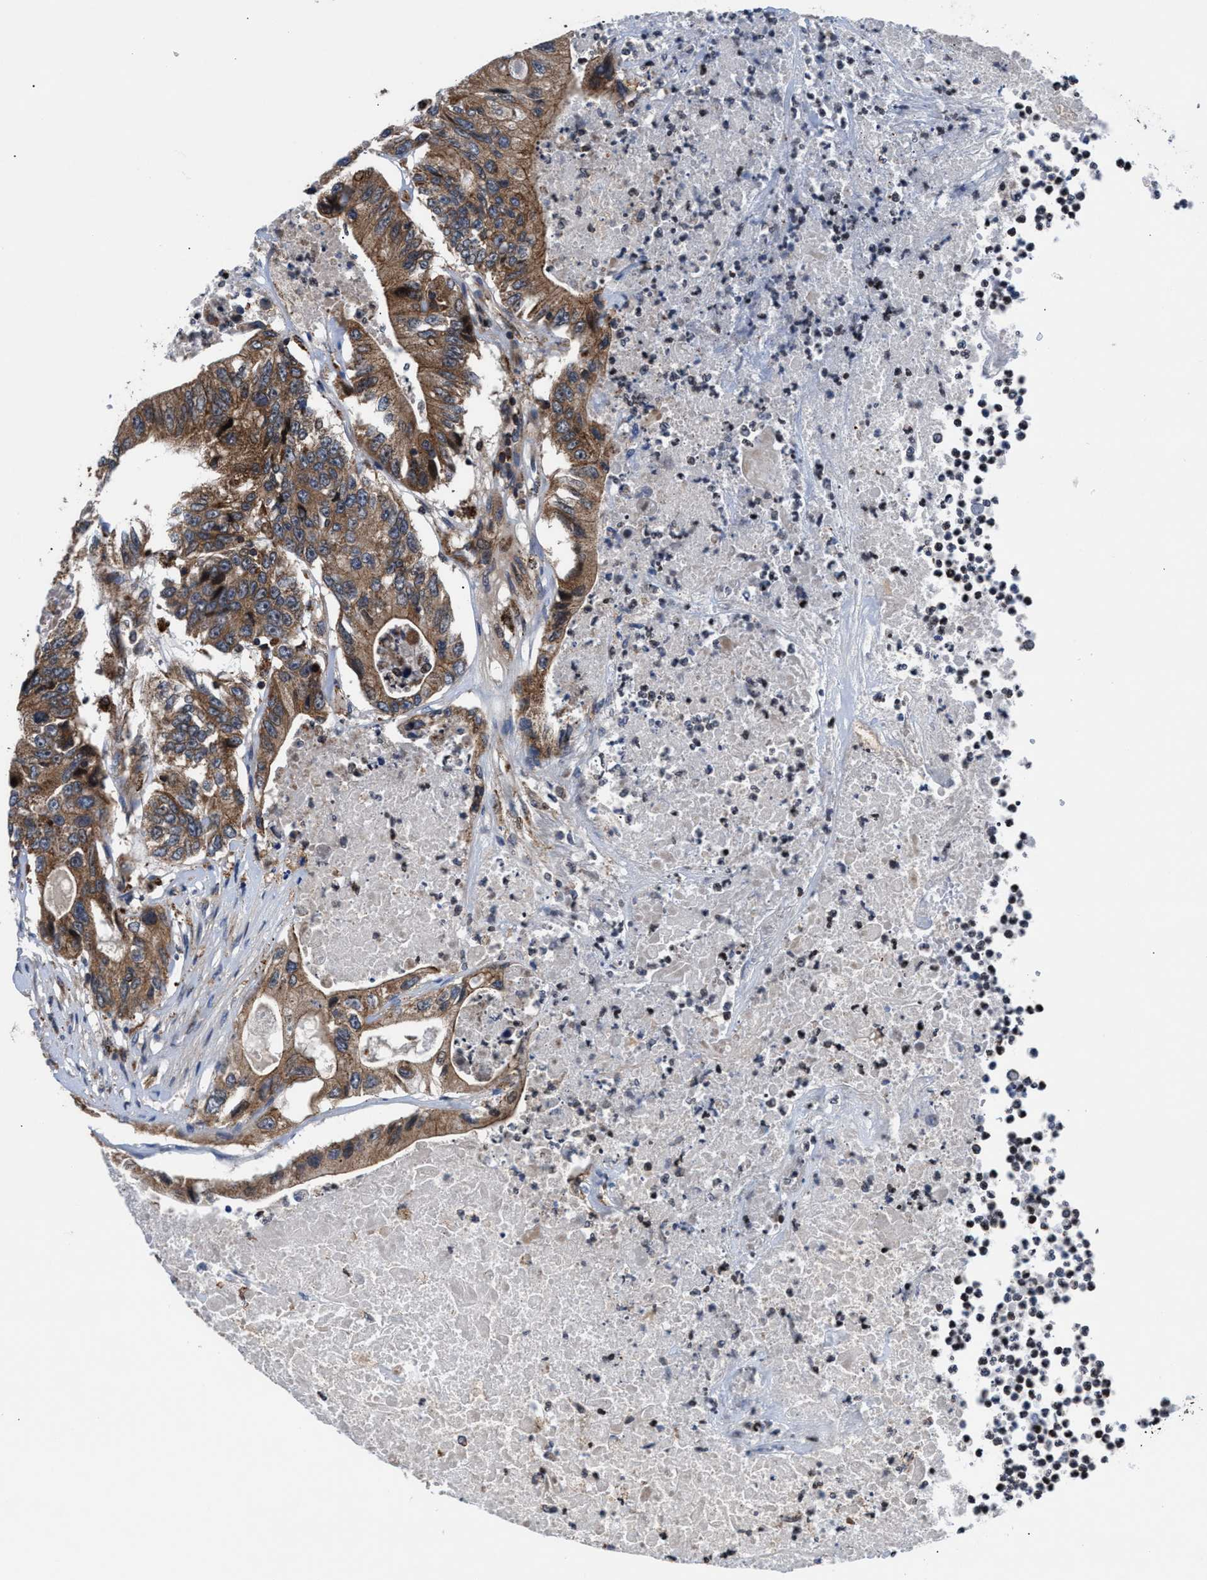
{"staining": {"intensity": "moderate", "quantity": ">75%", "location": "cytoplasmic/membranous"}, "tissue": "colorectal cancer", "cell_type": "Tumor cells", "image_type": "cancer", "snomed": [{"axis": "morphology", "description": "Adenocarcinoma, NOS"}, {"axis": "topography", "description": "Colon"}], "caption": "Adenocarcinoma (colorectal) stained with DAB IHC displays medium levels of moderate cytoplasmic/membranous expression in approximately >75% of tumor cells.", "gene": "PRR15L", "patient": {"sex": "female", "age": 77}}